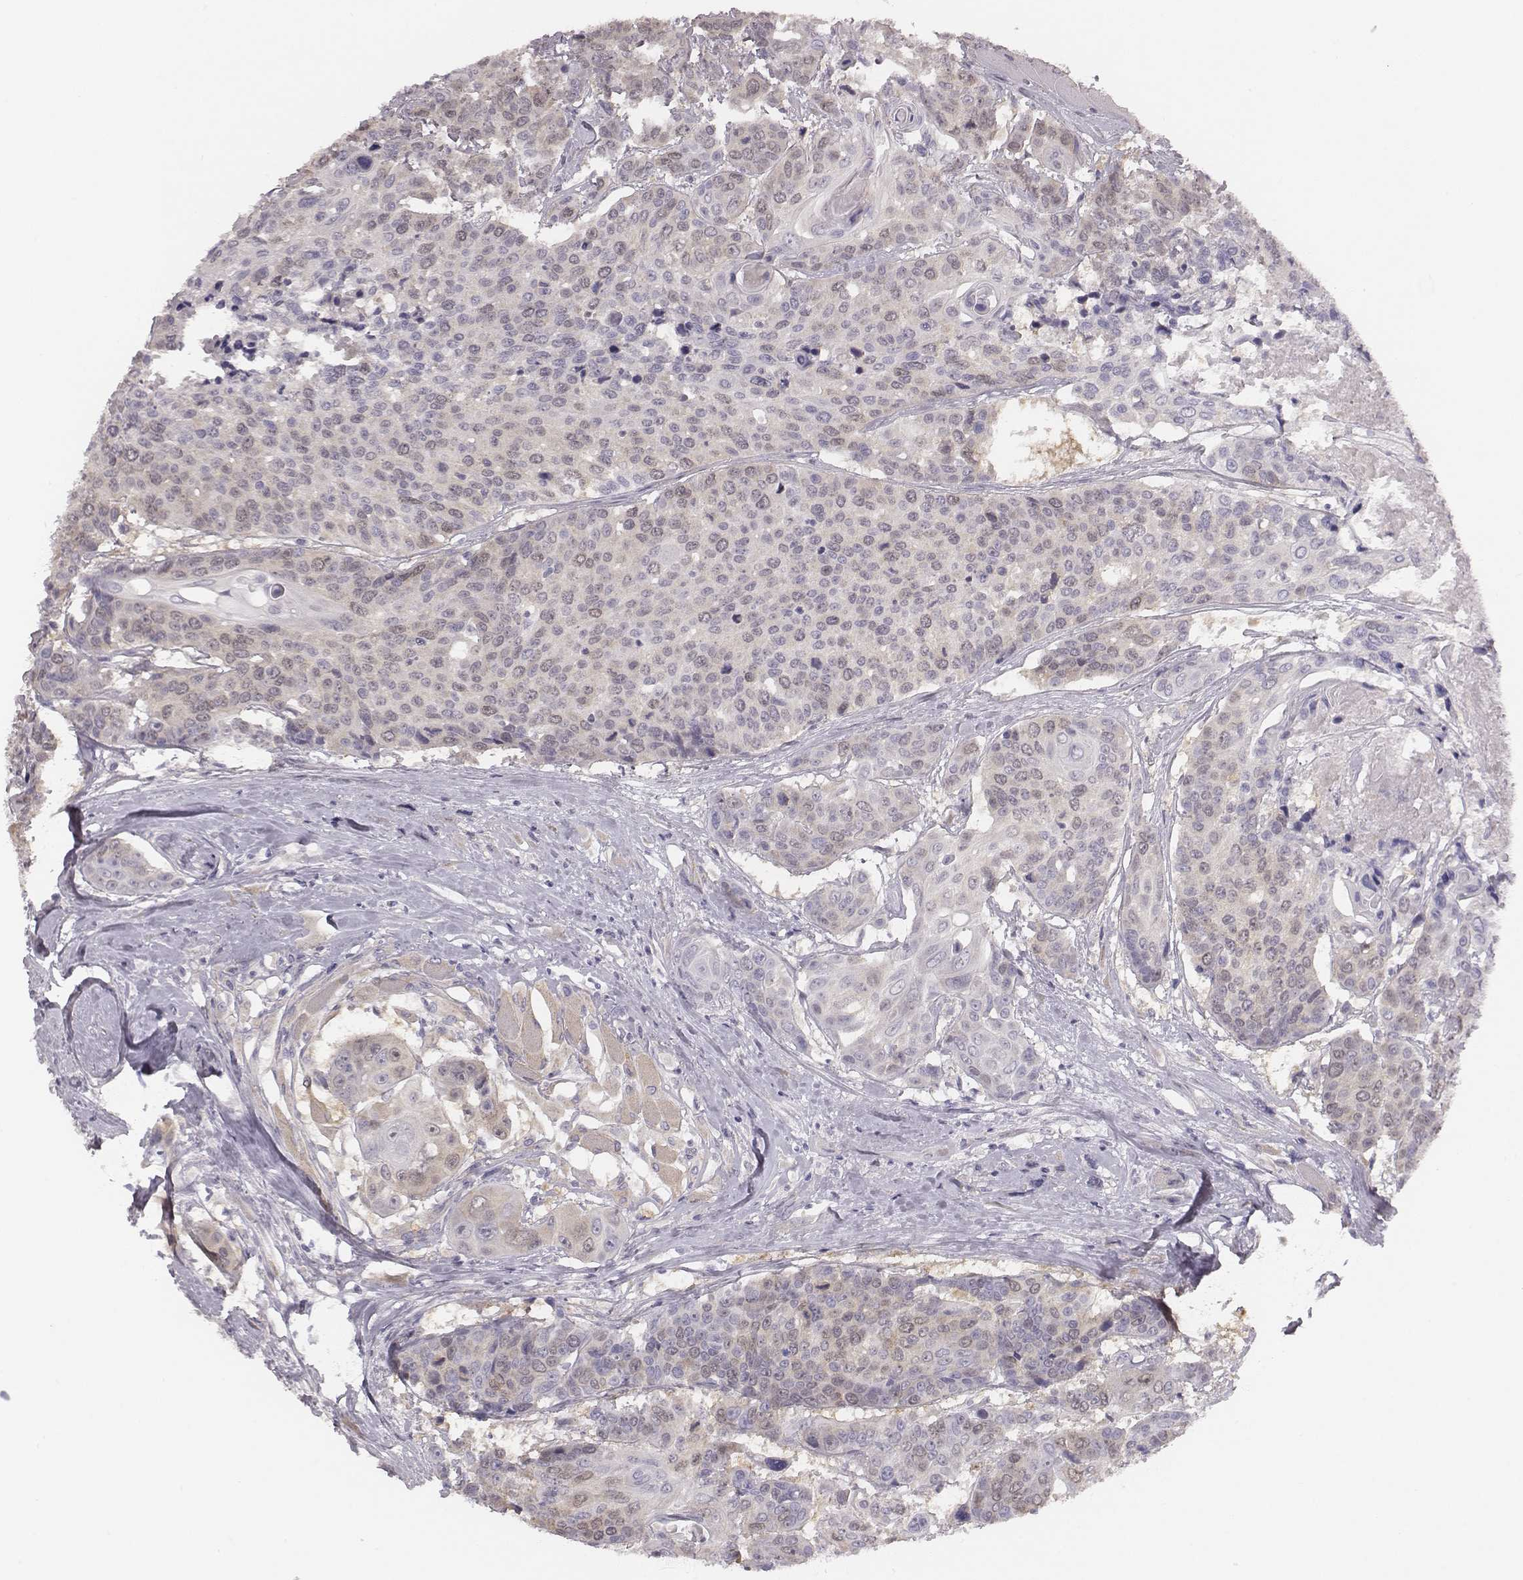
{"staining": {"intensity": "weak", "quantity": "<25%", "location": "nuclear"}, "tissue": "head and neck cancer", "cell_type": "Tumor cells", "image_type": "cancer", "snomed": [{"axis": "morphology", "description": "Squamous cell carcinoma, NOS"}, {"axis": "topography", "description": "Oral tissue"}, {"axis": "topography", "description": "Head-Neck"}], "caption": "IHC histopathology image of human squamous cell carcinoma (head and neck) stained for a protein (brown), which displays no expression in tumor cells. The staining is performed using DAB (3,3'-diaminobenzidine) brown chromogen with nuclei counter-stained in using hematoxylin.", "gene": "PBK", "patient": {"sex": "male", "age": 56}}